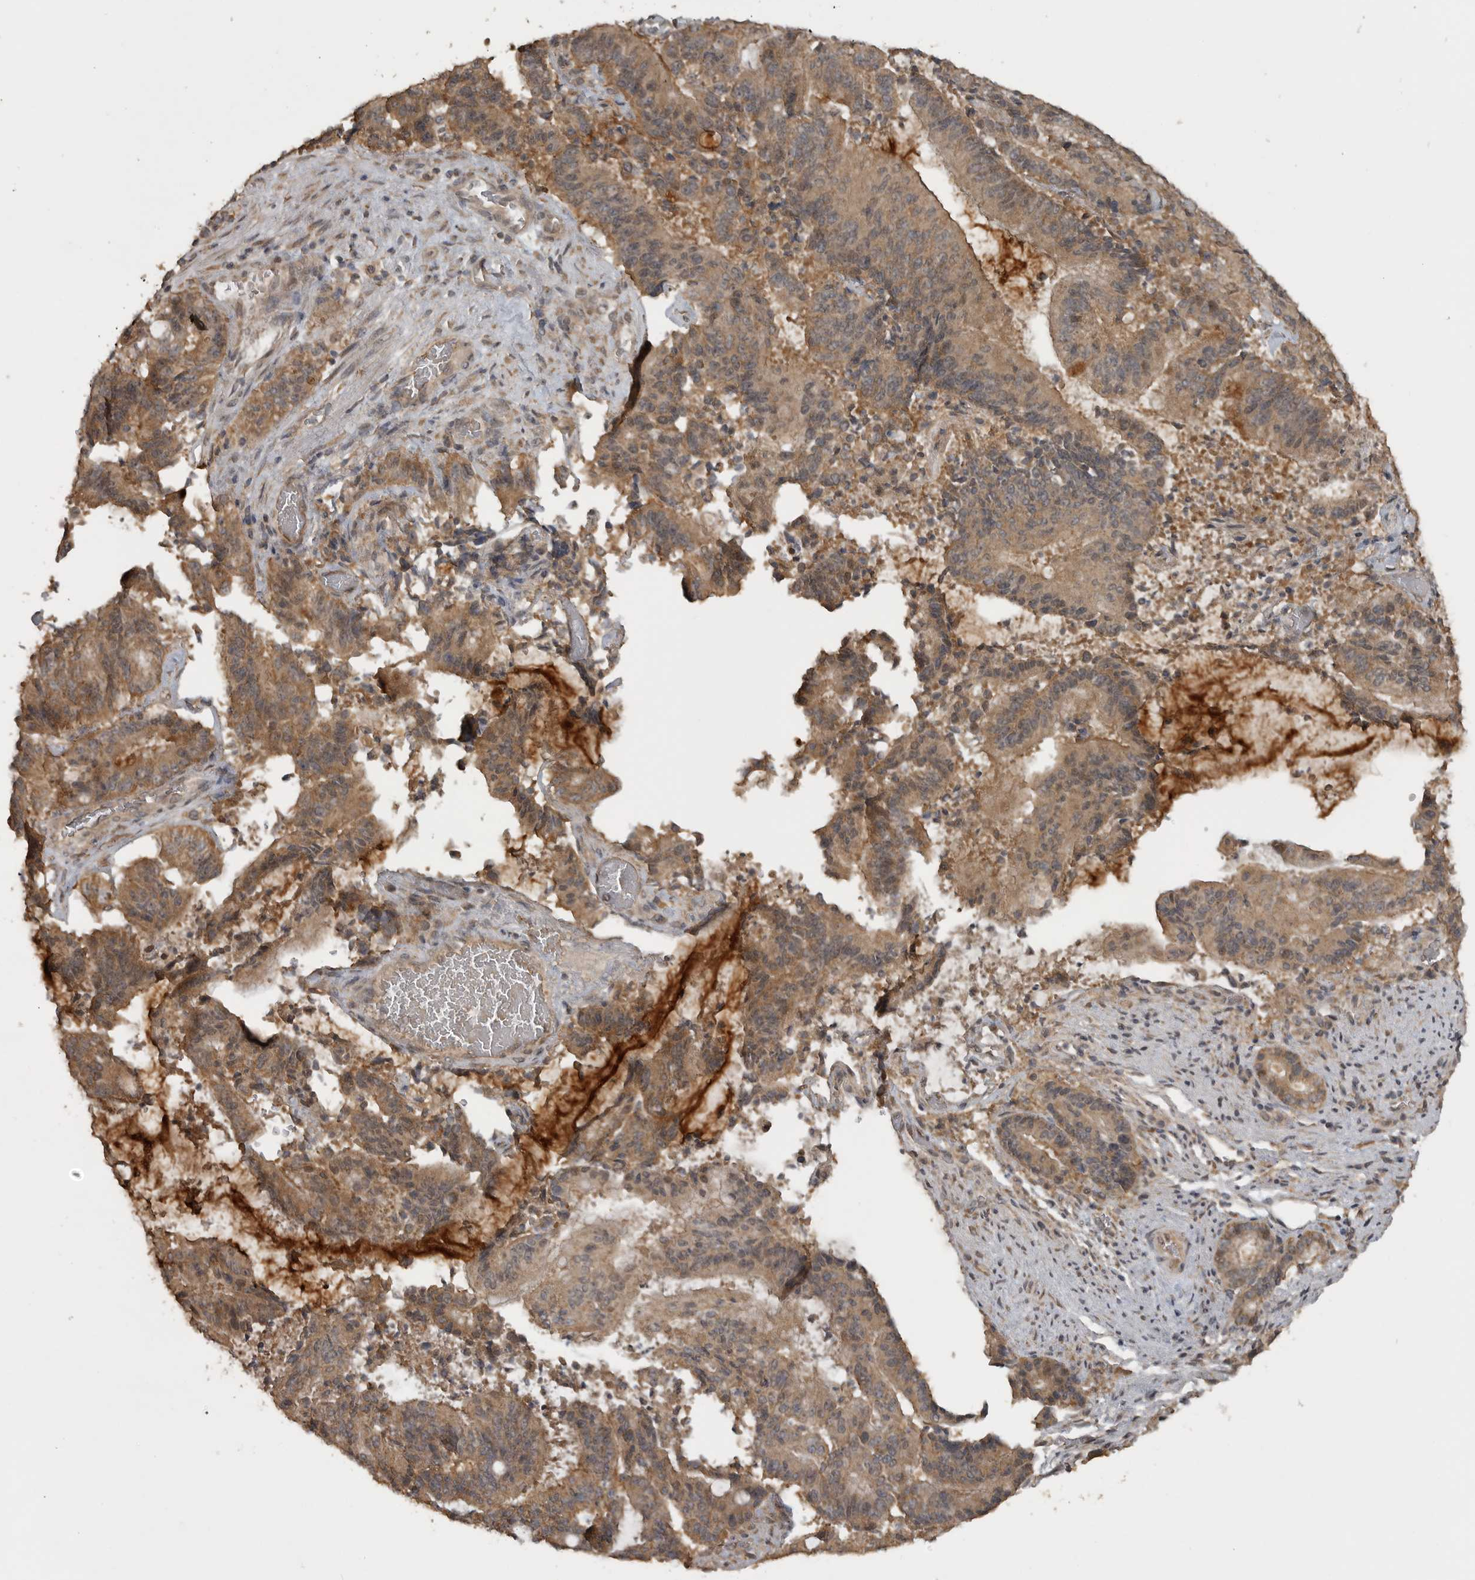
{"staining": {"intensity": "moderate", "quantity": ">75%", "location": "cytoplasmic/membranous"}, "tissue": "liver cancer", "cell_type": "Tumor cells", "image_type": "cancer", "snomed": [{"axis": "morphology", "description": "Normal tissue, NOS"}, {"axis": "morphology", "description": "Cholangiocarcinoma"}, {"axis": "topography", "description": "Liver"}, {"axis": "topography", "description": "Peripheral nerve tissue"}], "caption": "Protein staining by immunohistochemistry demonstrates moderate cytoplasmic/membranous staining in about >75% of tumor cells in cholangiocarcinoma (liver).", "gene": "LLGL1", "patient": {"sex": "female", "age": 73}}